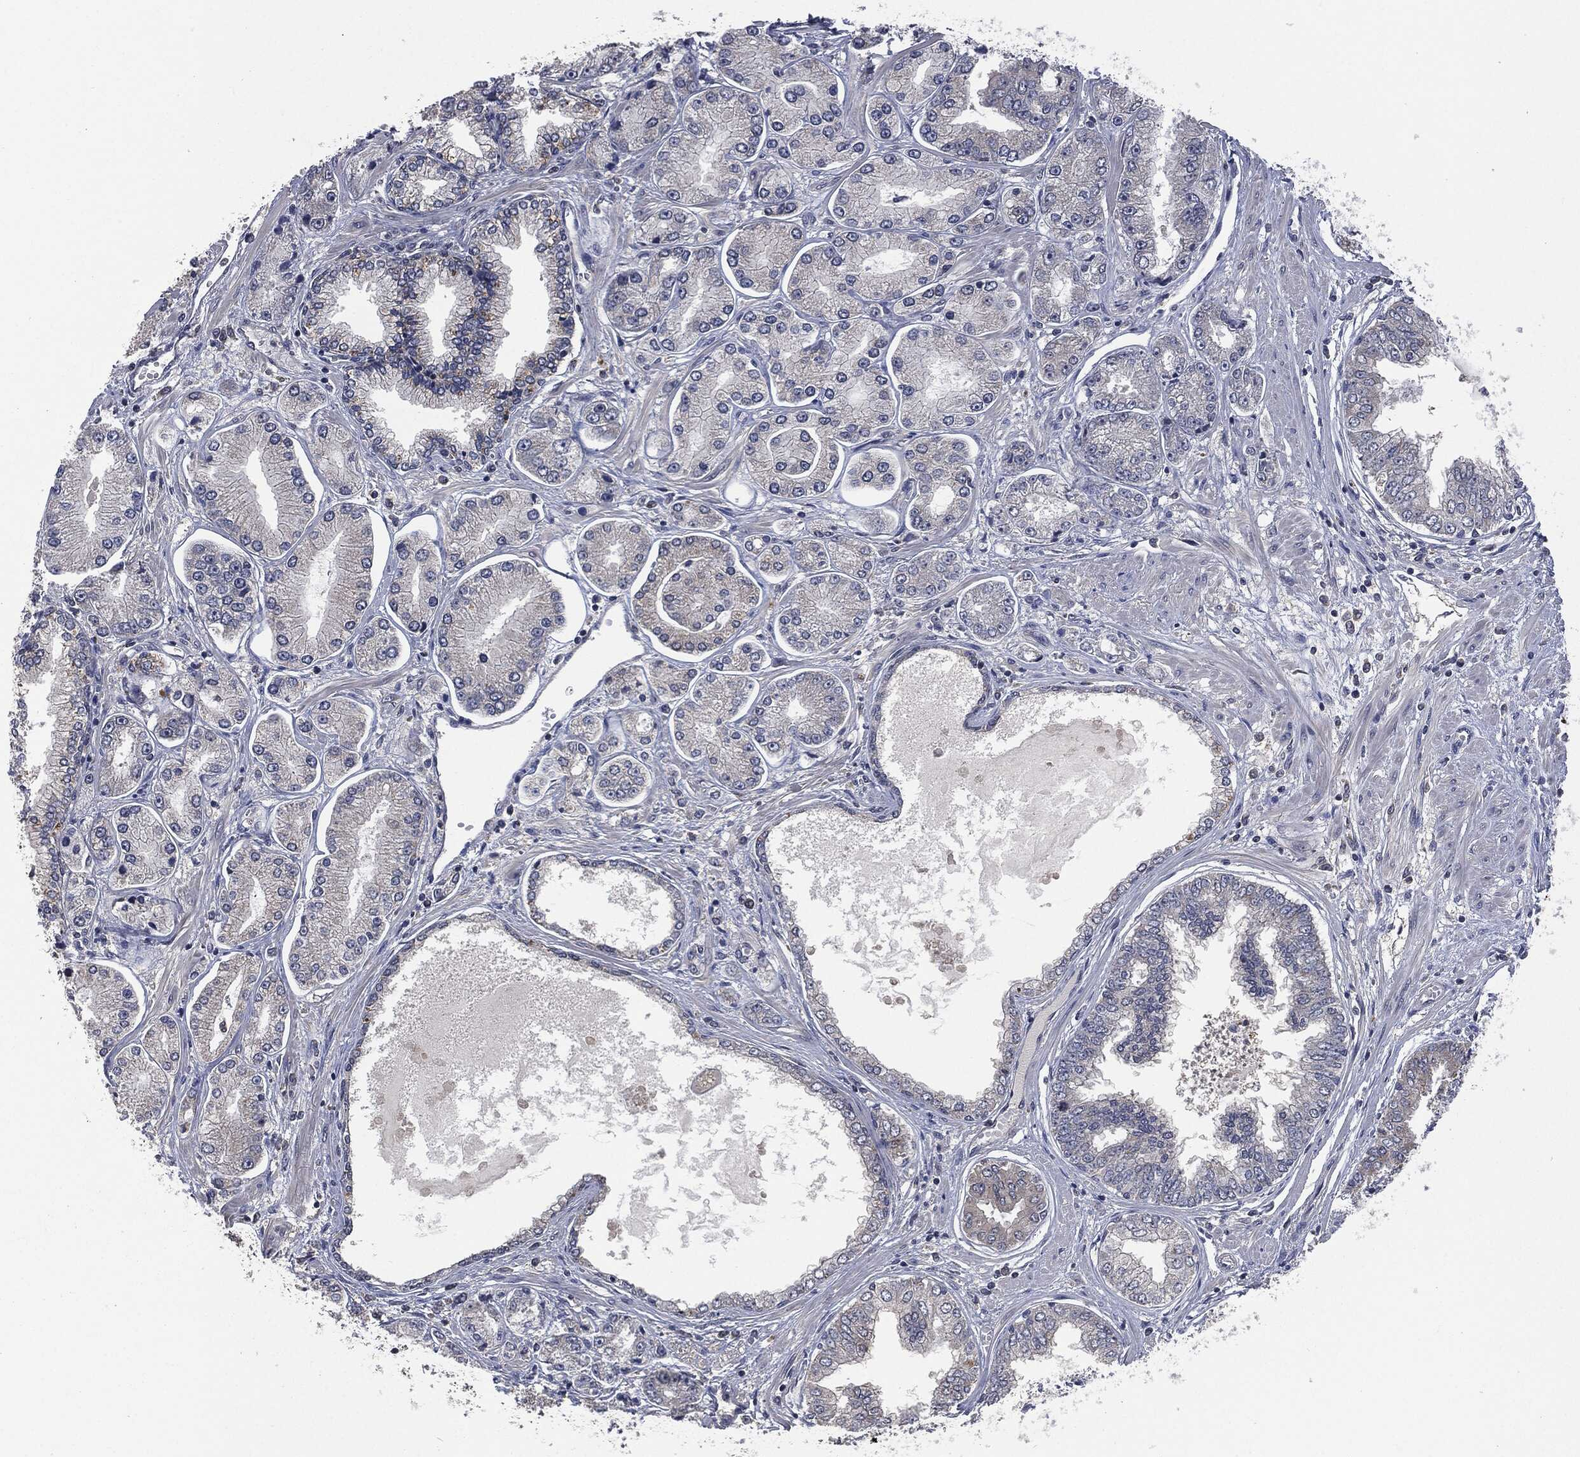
{"staining": {"intensity": "negative", "quantity": "none", "location": "none"}, "tissue": "prostate cancer", "cell_type": "Tumor cells", "image_type": "cancer", "snomed": [{"axis": "morphology", "description": "Adenocarcinoma, Low grade"}, {"axis": "topography", "description": "Prostate"}], "caption": "DAB immunohistochemical staining of prostate adenocarcinoma (low-grade) shows no significant staining in tumor cells.", "gene": "IL1RN", "patient": {"sex": "male", "age": 72}}